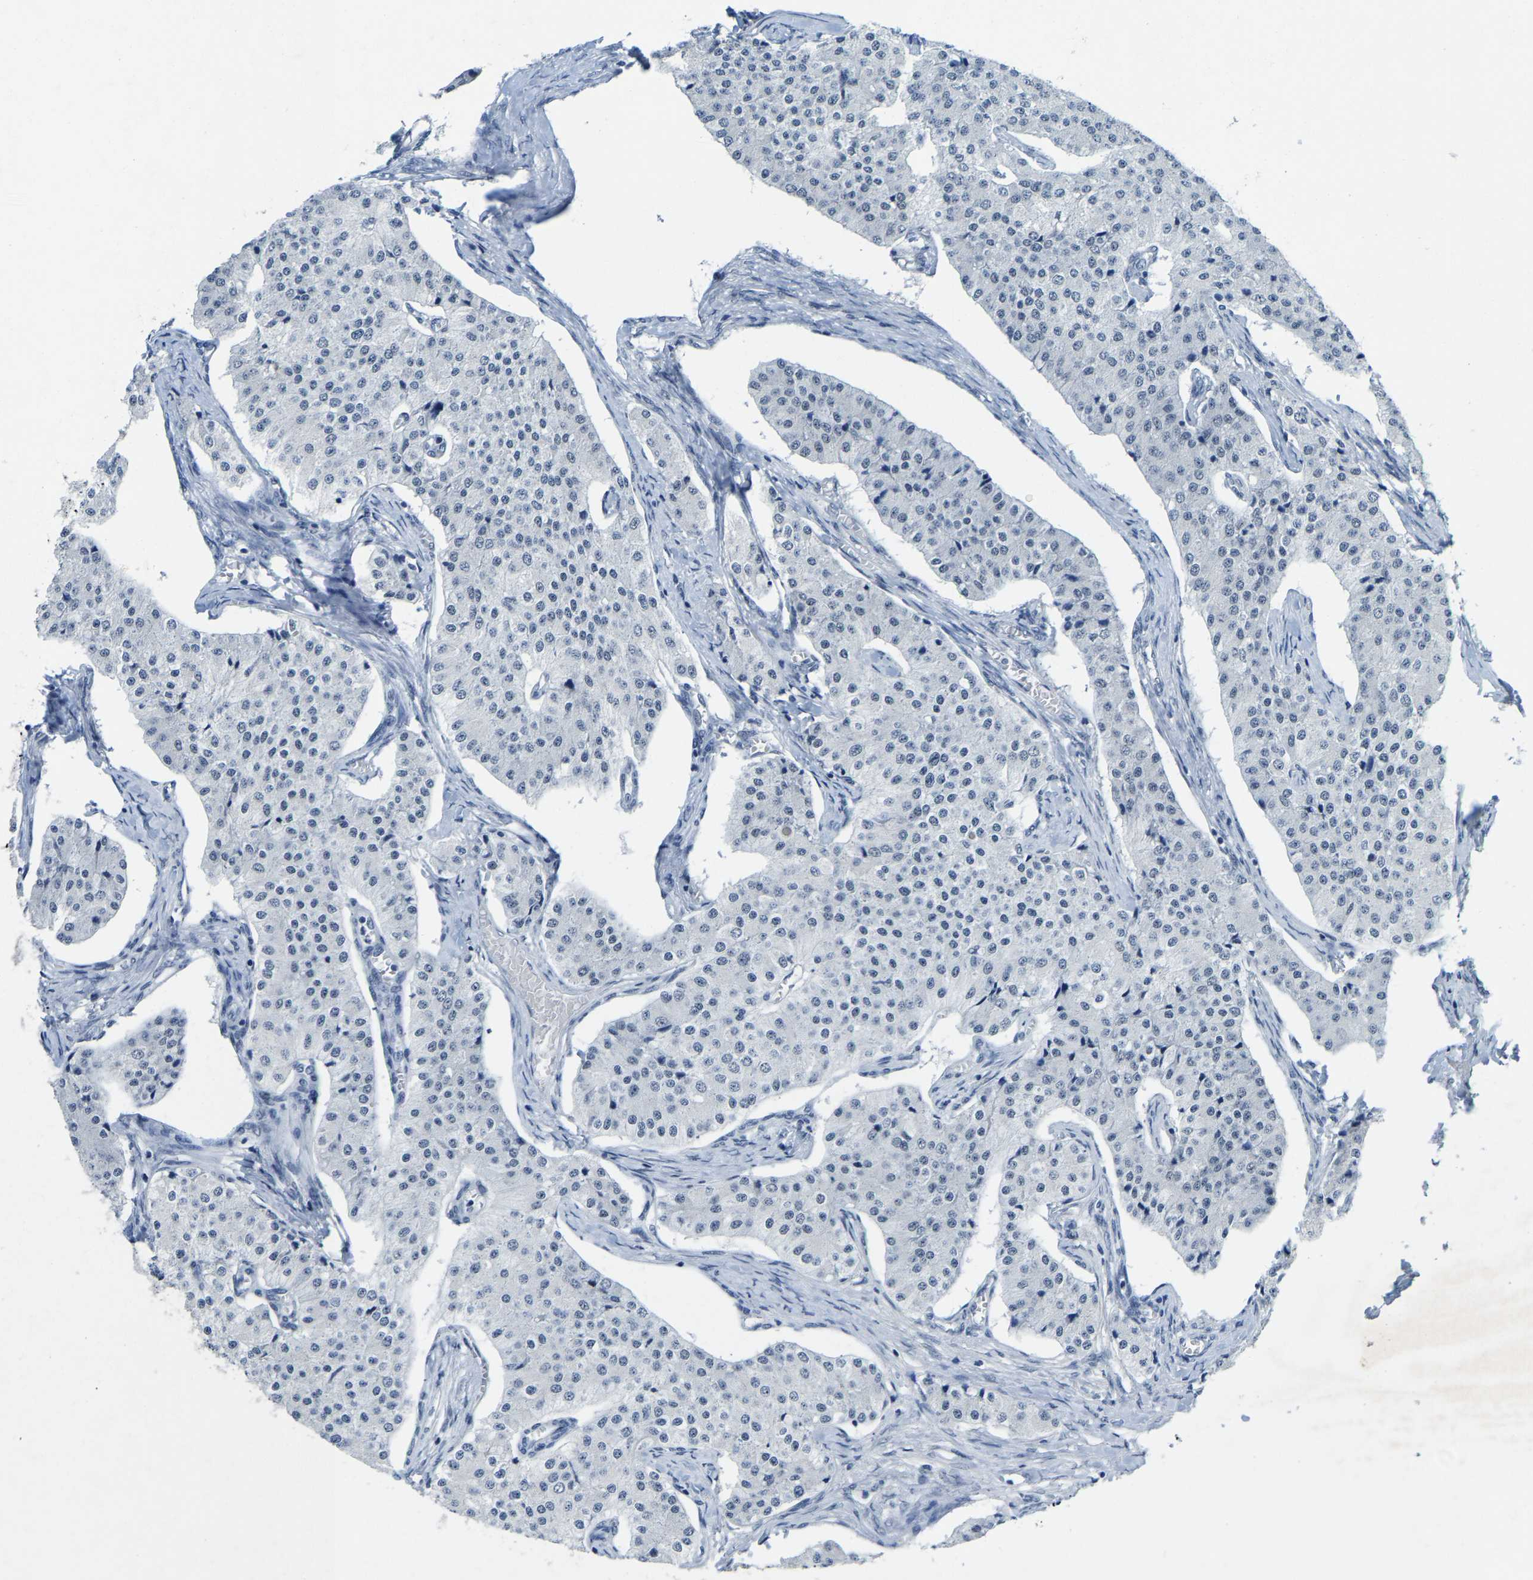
{"staining": {"intensity": "negative", "quantity": "none", "location": "none"}, "tissue": "carcinoid", "cell_type": "Tumor cells", "image_type": "cancer", "snomed": [{"axis": "morphology", "description": "Carcinoid, malignant, NOS"}, {"axis": "topography", "description": "Colon"}], "caption": "A photomicrograph of human malignant carcinoid is negative for staining in tumor cells.", "gene": "SETD1B", "patient": {"sex": "female", "age": 52}}